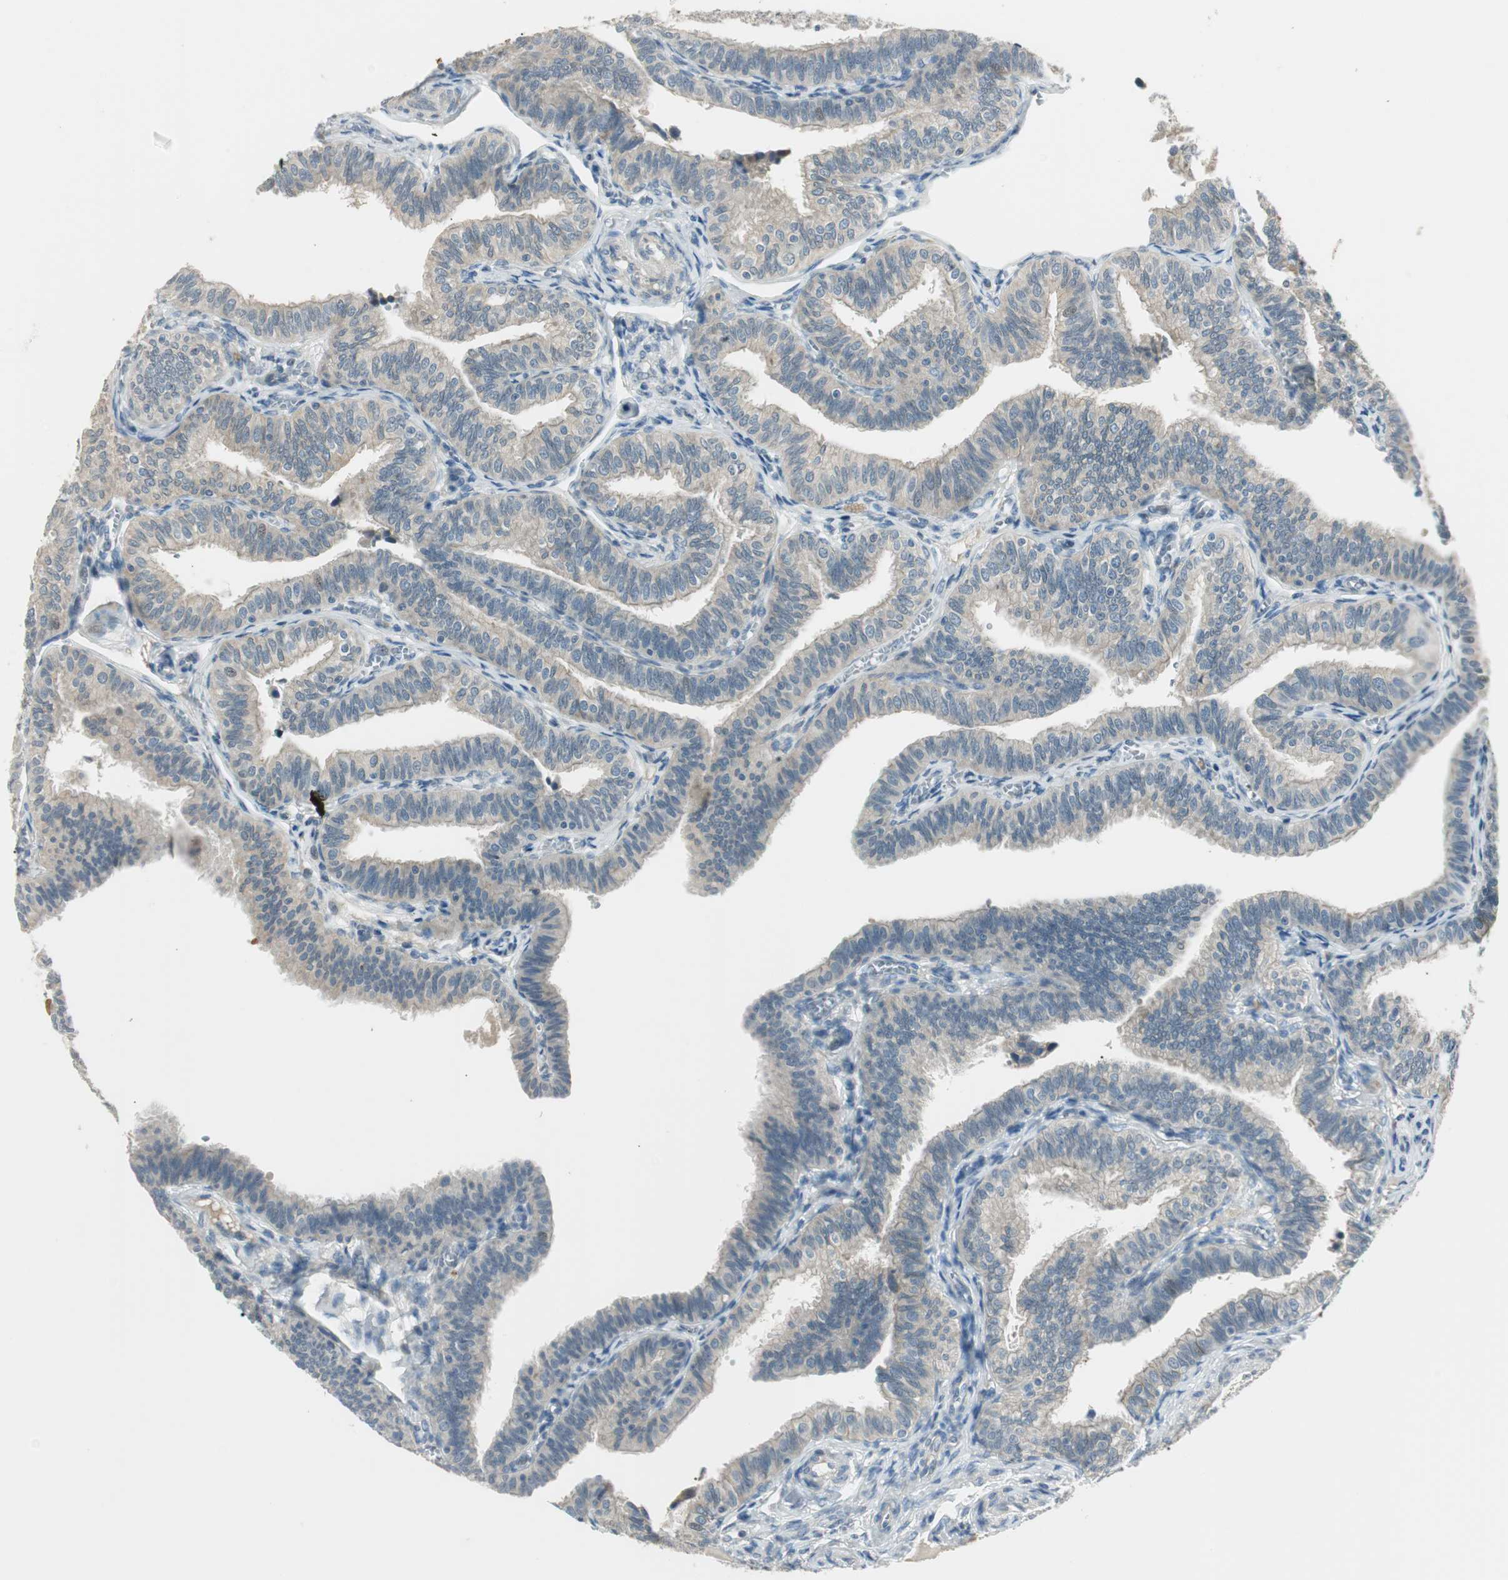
{"staining": {"intensity": "weak", "quantity": "25%-75%", "location": "cytoplasmic/membranous"}, "tissue": "fallopian tube", "cell_type": "Glandular cells", "image_type": "normal", "snomed": [{"axis": "morphology", "description": "Normal tissue, NOS"}, {"axis": "topography", "description": "Fallopian tube"}], "caption": "Immunohistochemistry micrograph of benign fallopian tube stained for a protein (brown), which displays low levels of weak cytoplasmic/membranous expression in about 25%-75% of glandular cells.", "gene": "PCDHB15", "patient": {"sex": "female", "age": 46}}